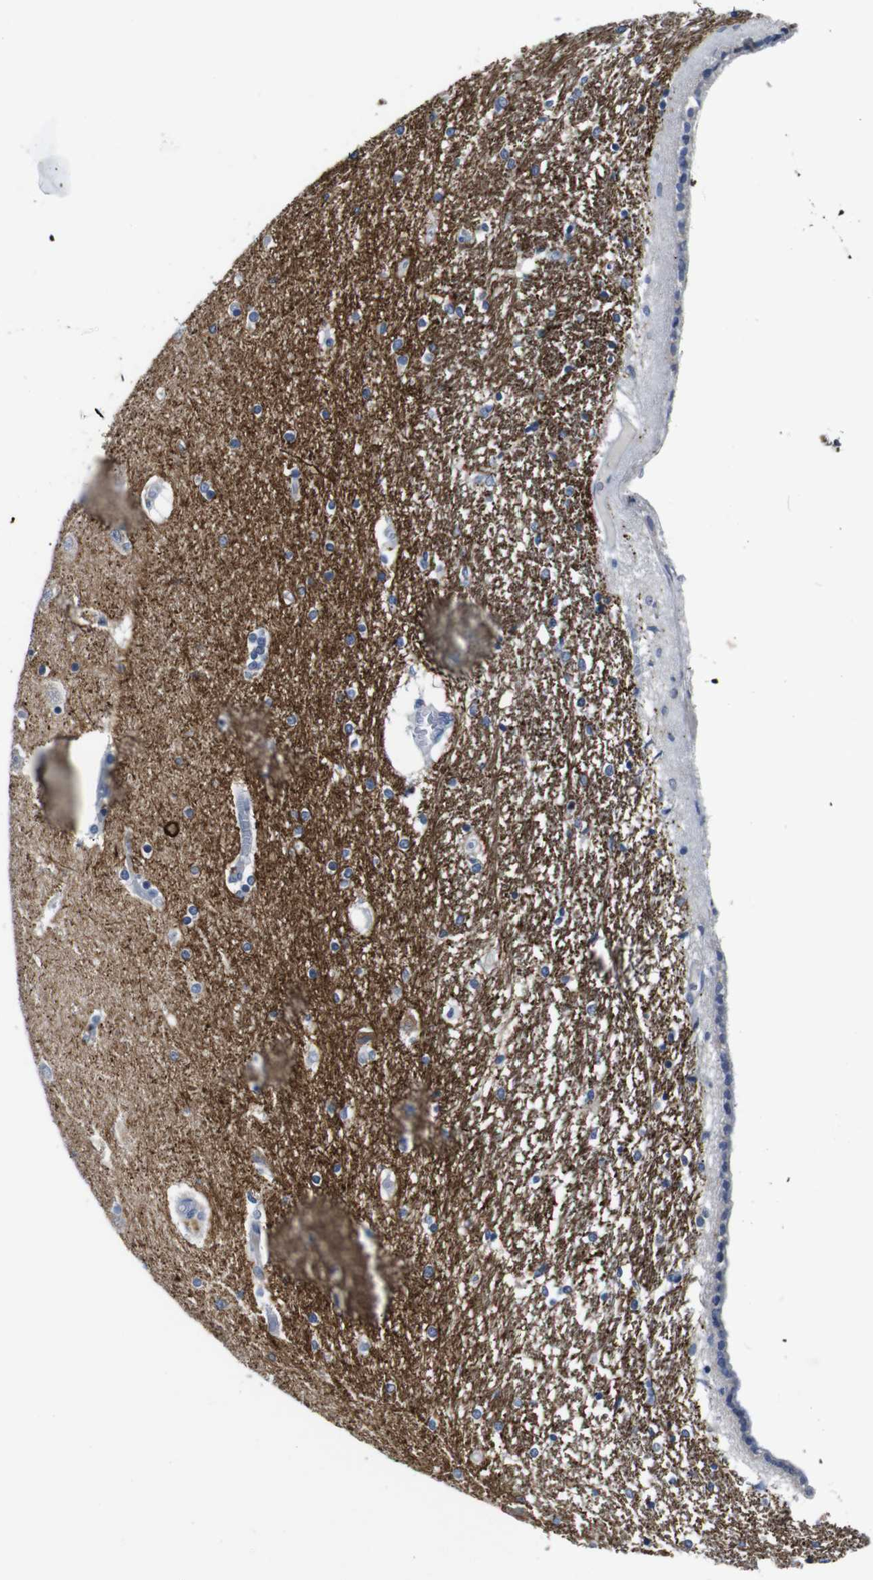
{"staining": {"intensity": "negative", "quantity": "none", "location": "none"}, "tissue": "hippocampus", "cell_type": "Glial cells", "image_type": "normal", "snomed": [{"axis": "morphology", "description": "Normal tissue, NOS"}, {"axis": "topography", "description": "Hippocampus"}], "caption": "DAB (3,3'-diaminobenzidine) immunohistochemical staining of unremarkable human hippocampus displays no significant staining in glial cells.", "gene": "ANK3", "patient": {"sex": "female", "age": 54}}